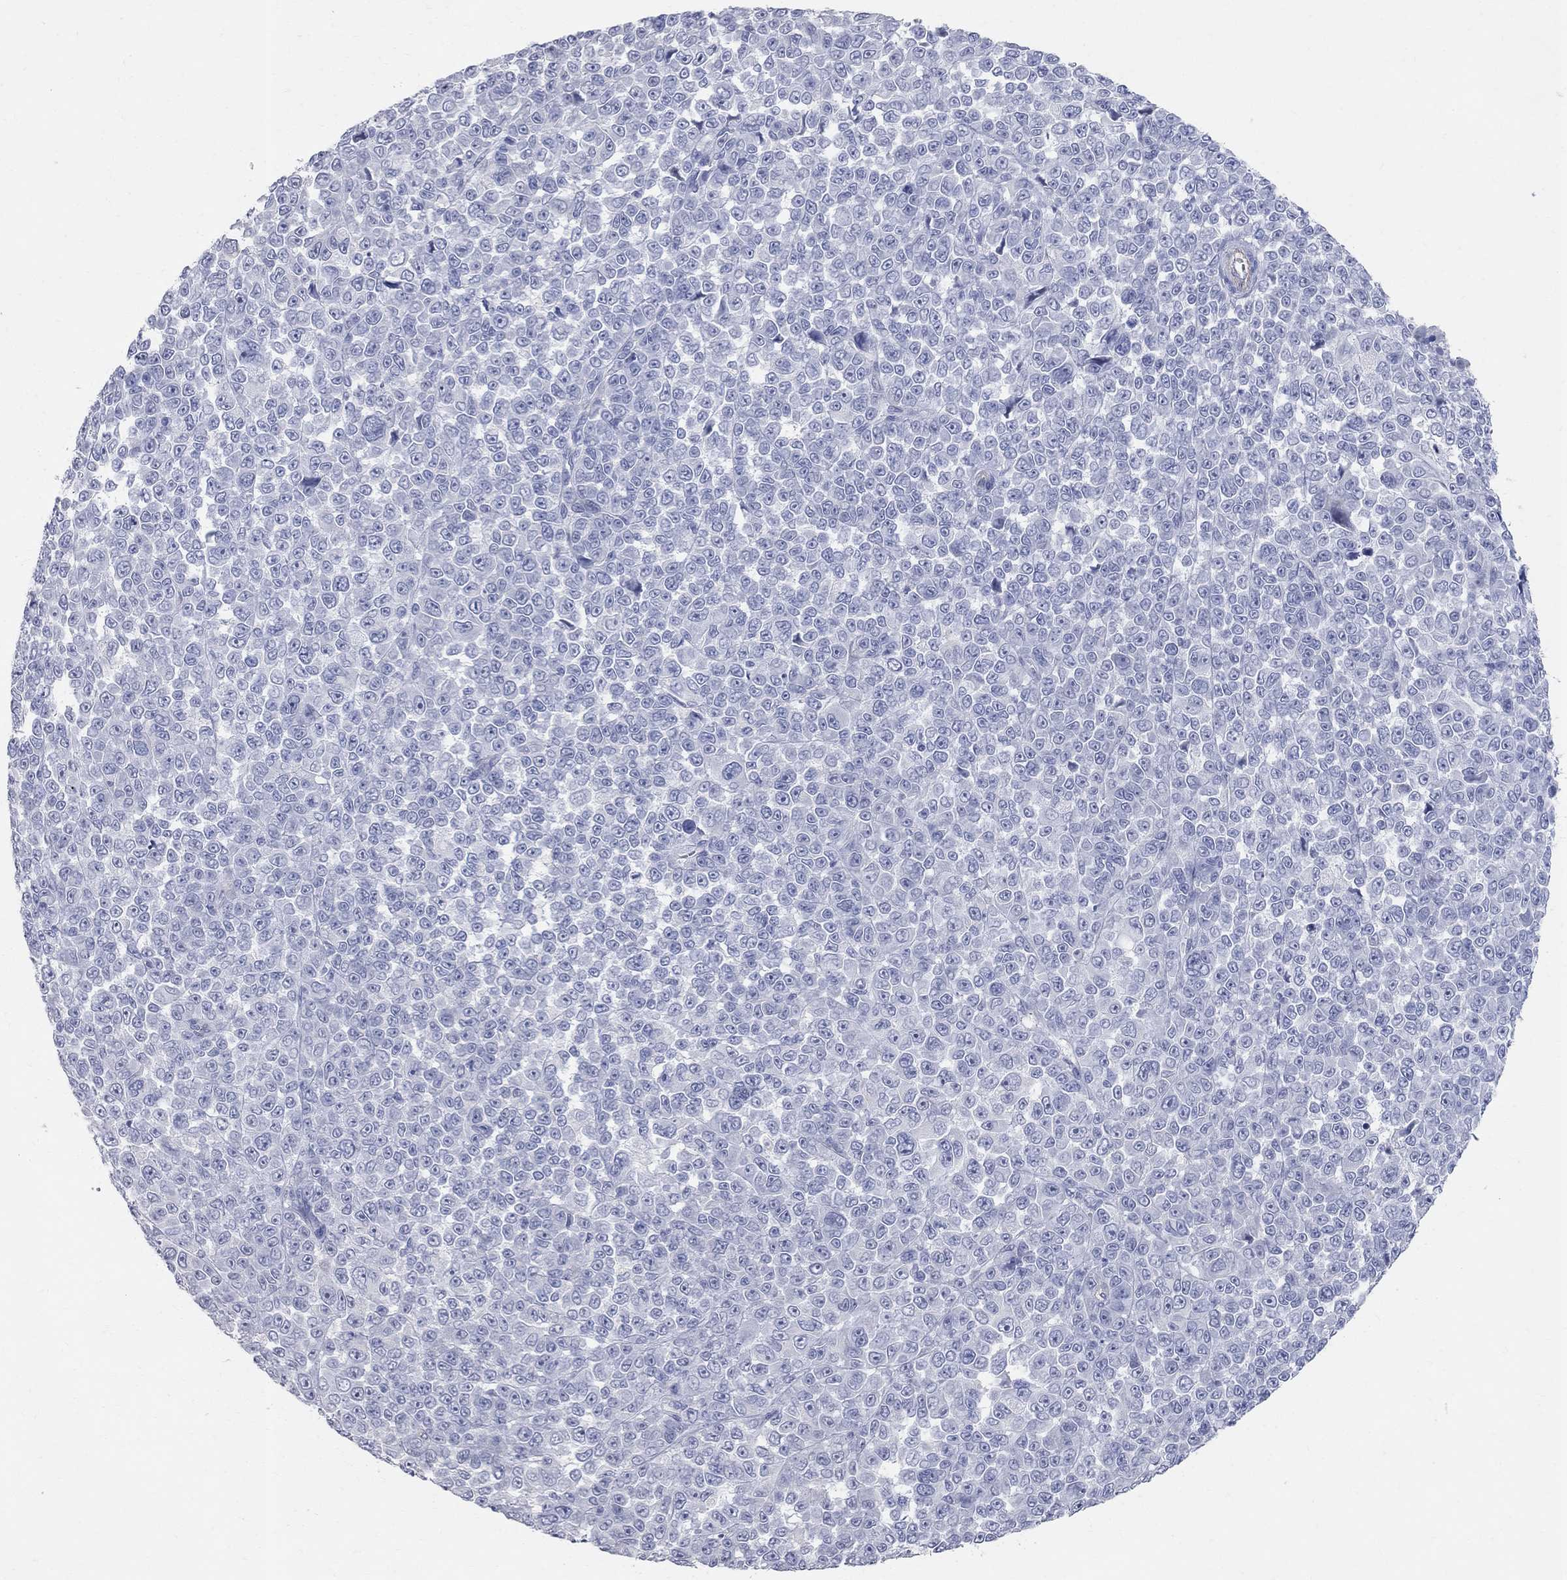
{"staining": {"intensity": "negative", "quantity": "none", "location": "none"}, "tissue": "melanoma", "cell_type": "Tumor cells", "image_type": "cancer", "snomed": [{"axis": "morphology", "description": "Malignant melanoma, NOS"}, {"axis": "topography", "description": "Skin"}], "caption": "DAB immunohistochemical staining of malignant melanoma displays no significant positivity in tumor cells.", "gene": "AOX1", "patient": {"sex": "female", "age": 95}}